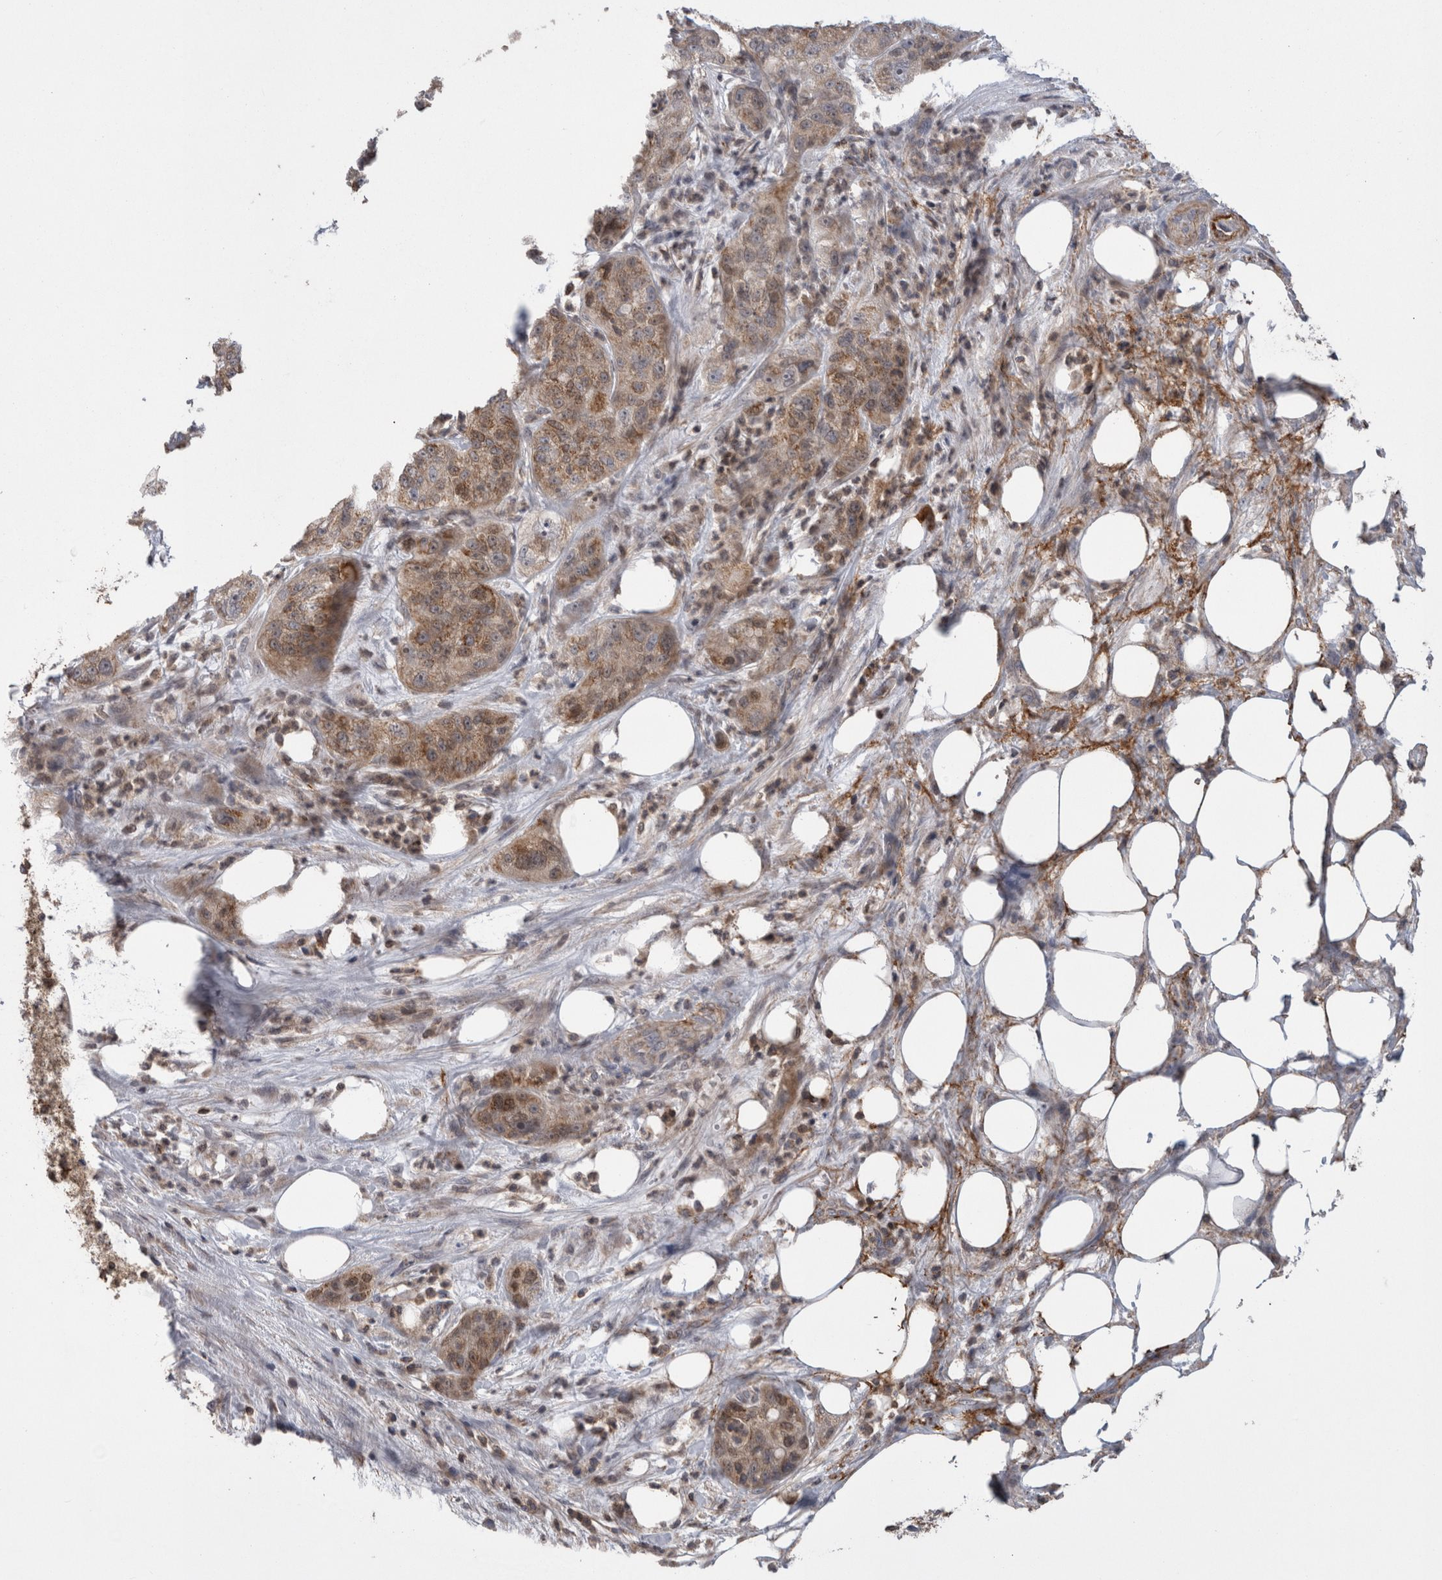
{"staining": {"intensity": "weak", "quantity": ">75%", "location": "cytoplasmic/membranous"}, "tissue": "pancreatic cancer", "cell_type": "Tumor cells", "image_type": "cancer", "snomed": [{"axis": "morphology", "description": "Adenocarcinoma, NOS"}, {"axis": "topography", "description": "Pancreas"}], "caption": "A high-resolution histopathology image shows immunohistochemistry staining of pancreatic adenocarcinoma, which demonstrates weak cytoplasmic/membranous positivity in approximately >75% of tumor cells. (DAB (3,3'-diaminobenzidine) IHC, brown staining for protein, blue staining for nuclei).", "gene": "DARS2", "patient": {"sex": "female", "age": 78}}